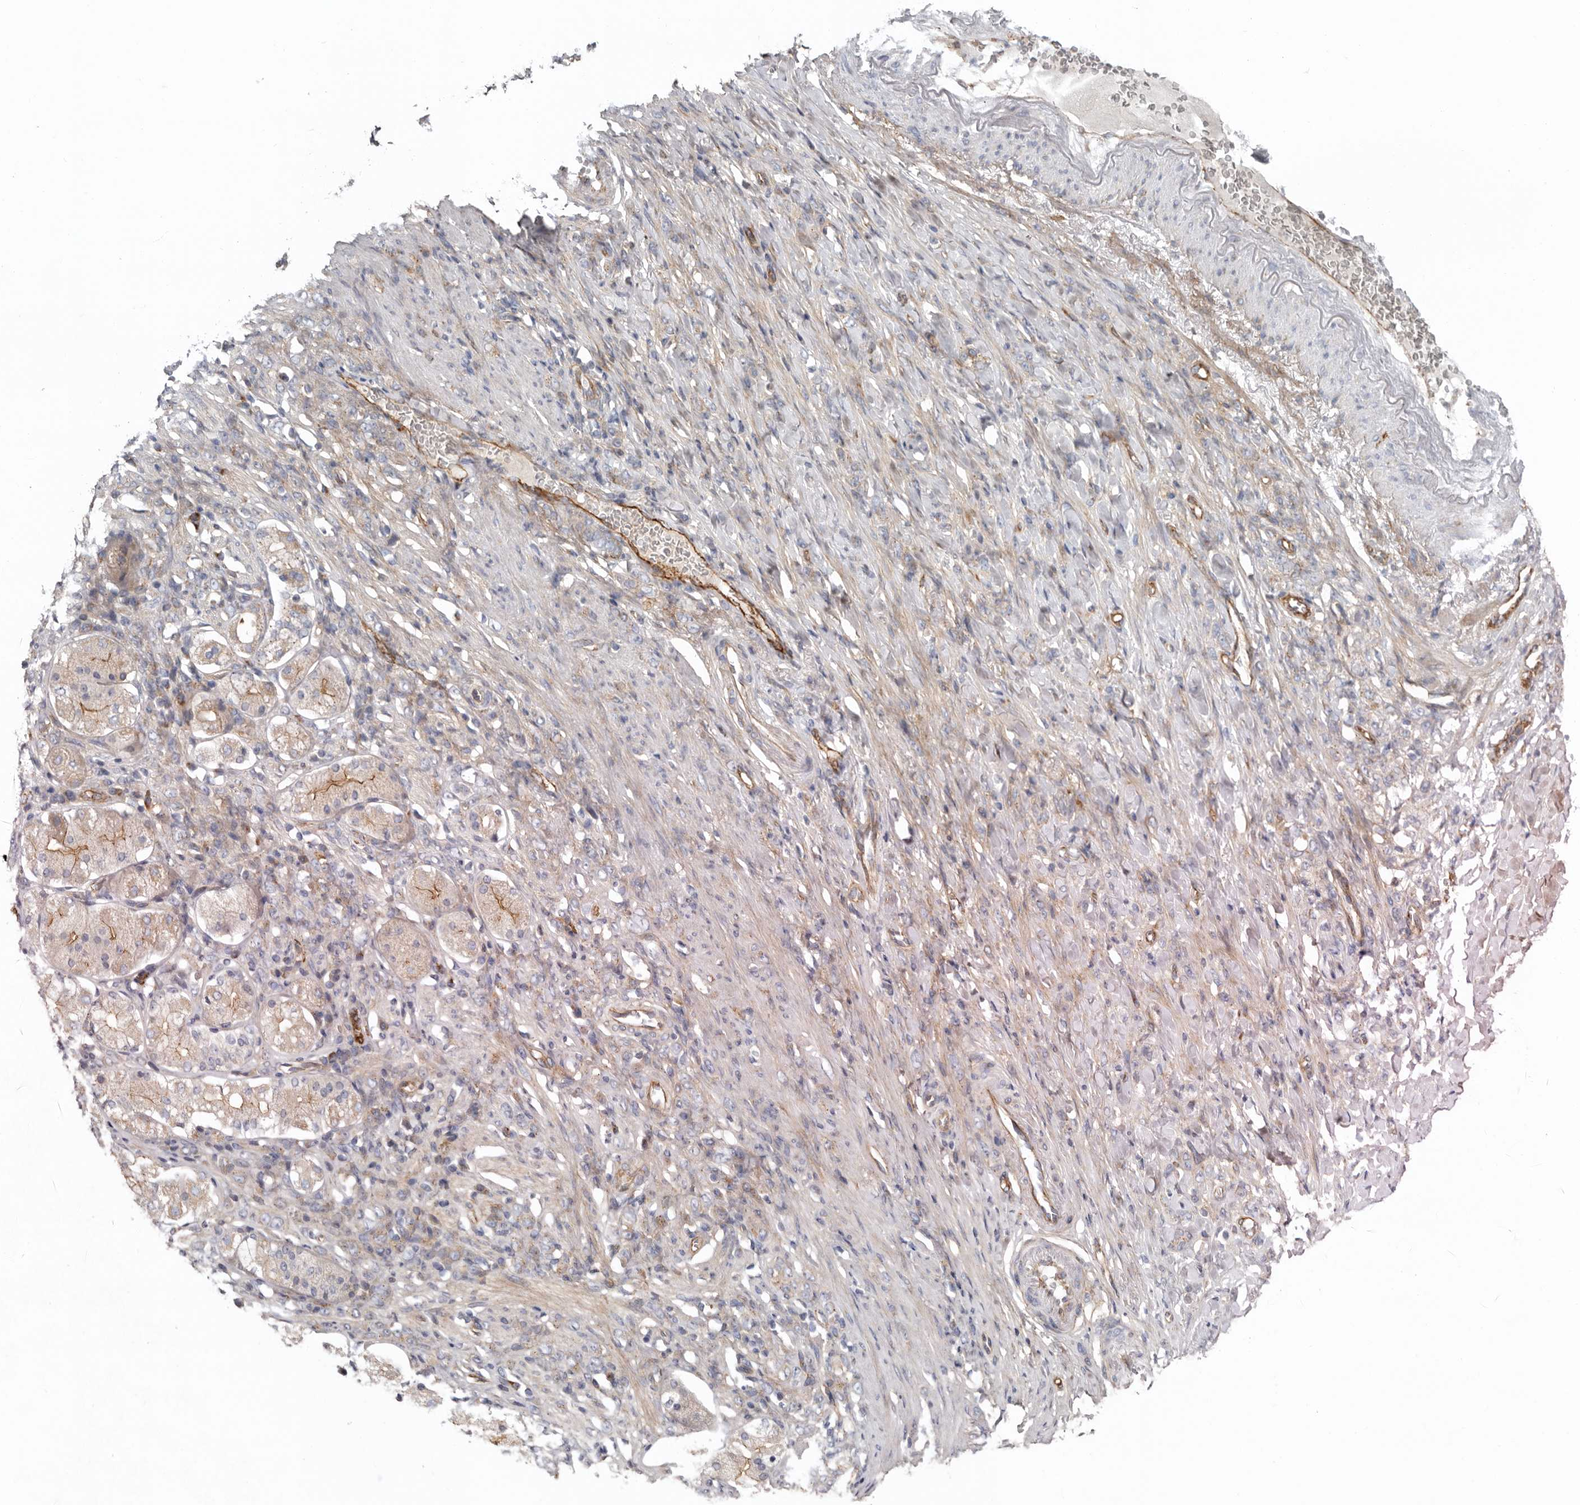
{"staining": {"intensity": "weak", "quantity": "25%-75%", "location": "cytoplasmic/membranous"}, "tissue": "stomach cancer", "cell_type": "Tumor cells", "image_type": "cancer", "snomed": [{"axis": "morphology", "description": "Normal tissue, NOS"}, {"axis": "morphology", "description": "Adenocarcinoma, NOS"}, {"axis": "topography", "description": "Stomach"}], "caption": "Stomach adenocarcinoma tissue shows weak cytoplasmic/membranous expression in approximately 25%-75% of tumor cells (DAB (3,3'-diaminobenzidine) = brown stain, brightfield microscopy at high magnification).", "gene": "LUZP1", "patient": {"sex": "male", "age": 82}}